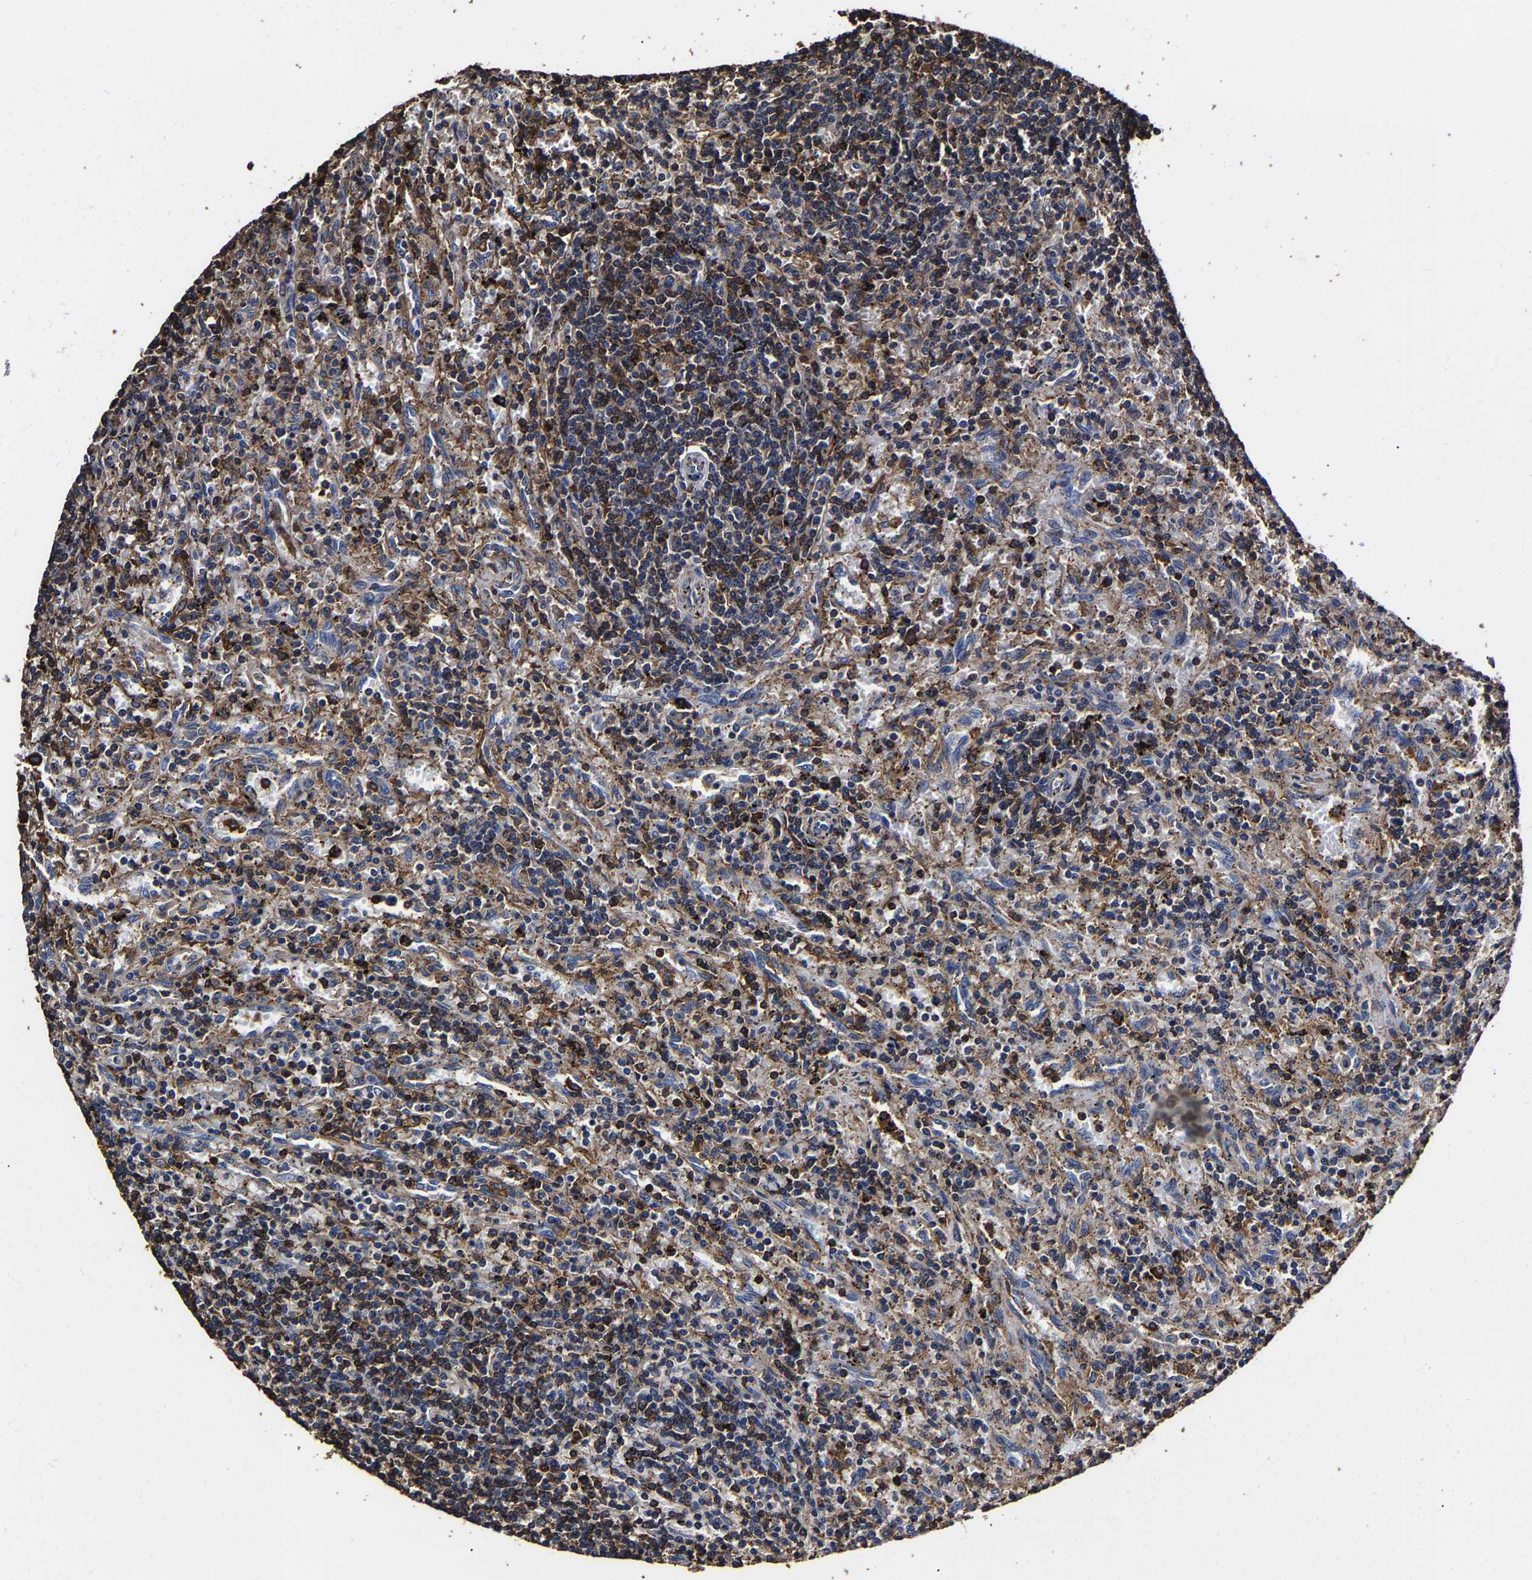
{"staining": {"intensity": "strong", "quantity": "25%-75%", "location": "cytoplasmic/membranous"}, "tissue": "lymphoma", "cell_type": "Tumor cells", "image_type": "cancer", "snomed": [{"axis": "morphology", "description": "Malignant lymphoma, non-Hodgkin's type, Low grade"}, {"axis": "topography", "description": "Spleen"}], "caption": "Lymphoma stained with DAB (3,3'-diaminobenzidine) IHC shows high levels of strong cytoplasmic/membranous staining in about 25%-75% of tumor cells. (IHC, brightfield microscopy, high magnification).", "gene": "SSH3", "patient": {"sex": "male", "age": 76}}